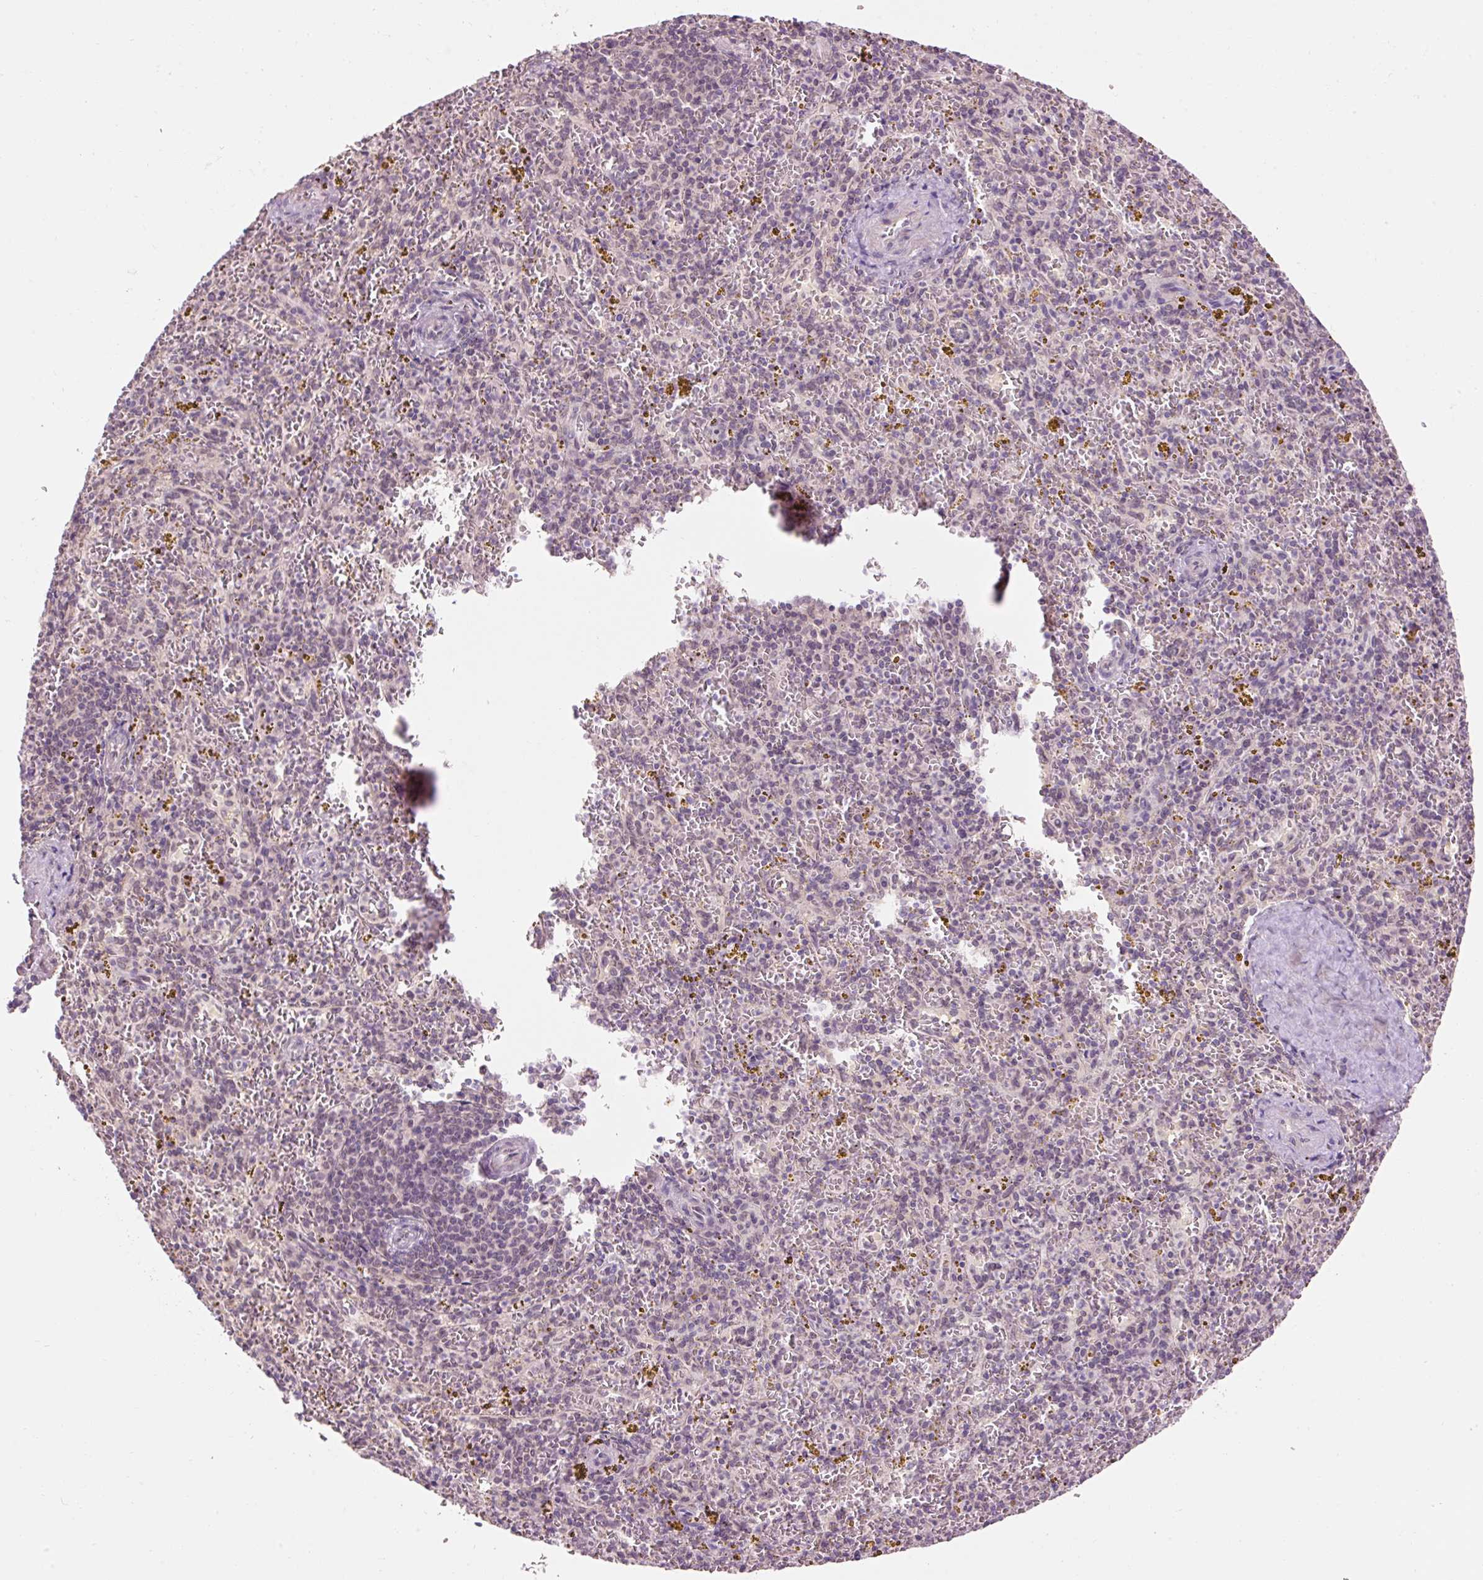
{"staining": {"intensity": "weak", "quantity": "<25%", "location": "nuclear"}, "tissue": "spleen", "cell_type": "Cells in red pulp", "image_type": "normal", "snomed": [{"axis": "morphology", "description": "Normal tissue, NOS"}, {"axis": "topography", "description": "Spleen"}], "caption": "Immunohistochemical staining of unremarkable human spleen demonstrates no significant positivity in cells in red pulp.", "gene": "ZNF610", "patient": {"sex": "male", "age": 57}}